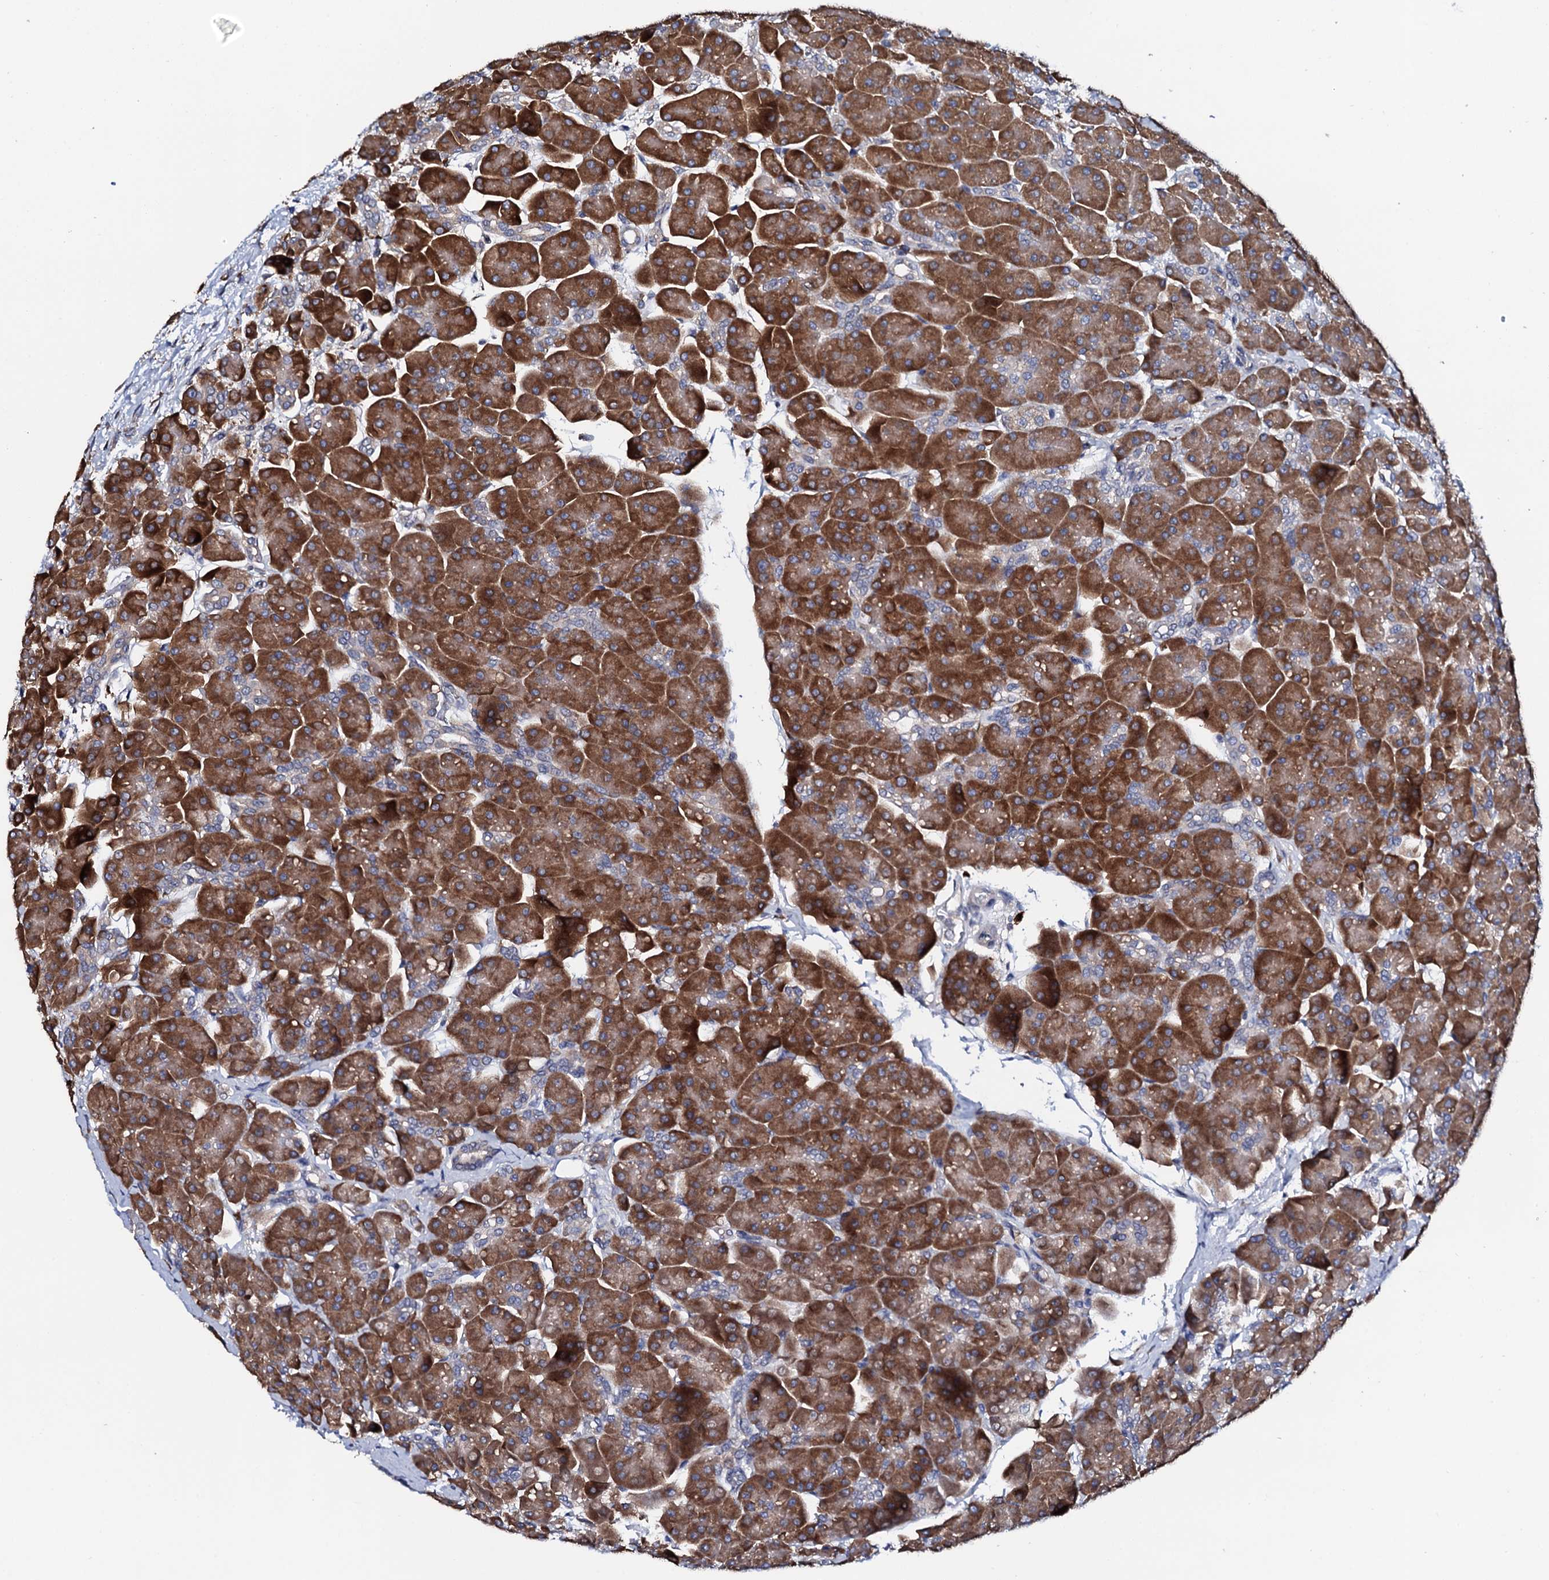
{"staining": {"intensity": "strong", "quantity": ">75%", "location": "cytoplasmic/membranous"}, "tissue": "pancreas", "cell_type": "Exocrine glandular cells", "image_type": "normal", "snomed": [{"axis": "morphology", "description": "Normal tissue, NOS"}, {"axis": "topography", "description": "Pancreas"}], "caption": "Exocrine glandular cells reveal strong cytoplasmic/membranous expression in about >75% of cells in benign pancreas.", "gene": "NUP58", "patient": {"sex": "male", "age": 66}}